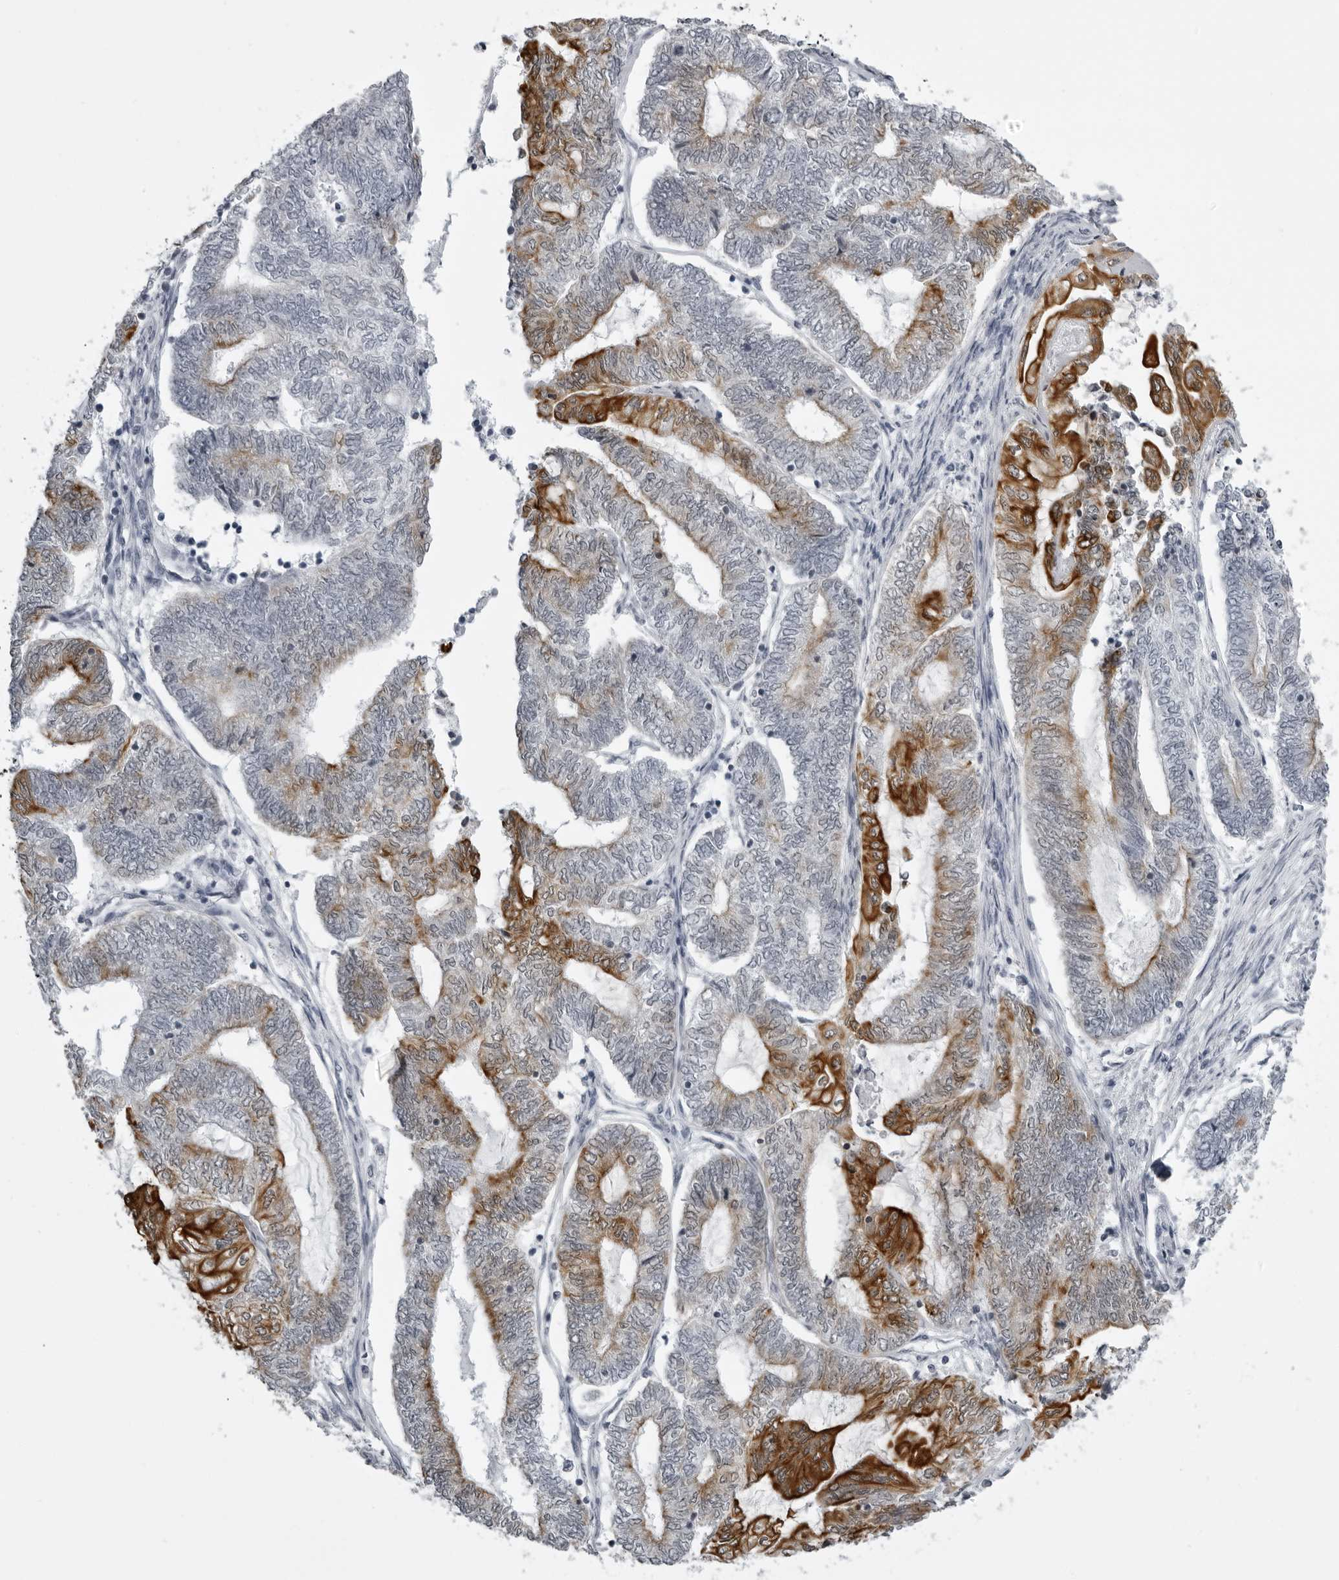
{"staining": {"intensity": "strong", "quantity": "25%-75%", "location": "cytoplasmic/membranous"}, "tissue": "endometrial cancer", "cell_type": "Tumor cells", "image_type": "cancer", "snomed": [{"axis": "morphology", "description": "Adenocarcinoma, NOS"}, {"axis": "topography", "description": "Uterus"}, {"axis": "topography", "description": "Endometrium"}], "caption": "Immunohistochemical staining of human endometrial adenocarcinoma exhibits strong cytoplasmic/membranous protein expression in approximately 25%-75% of tumor cells.", "gene": "UROD", "patient": {"sex": "female", "age": 70}}